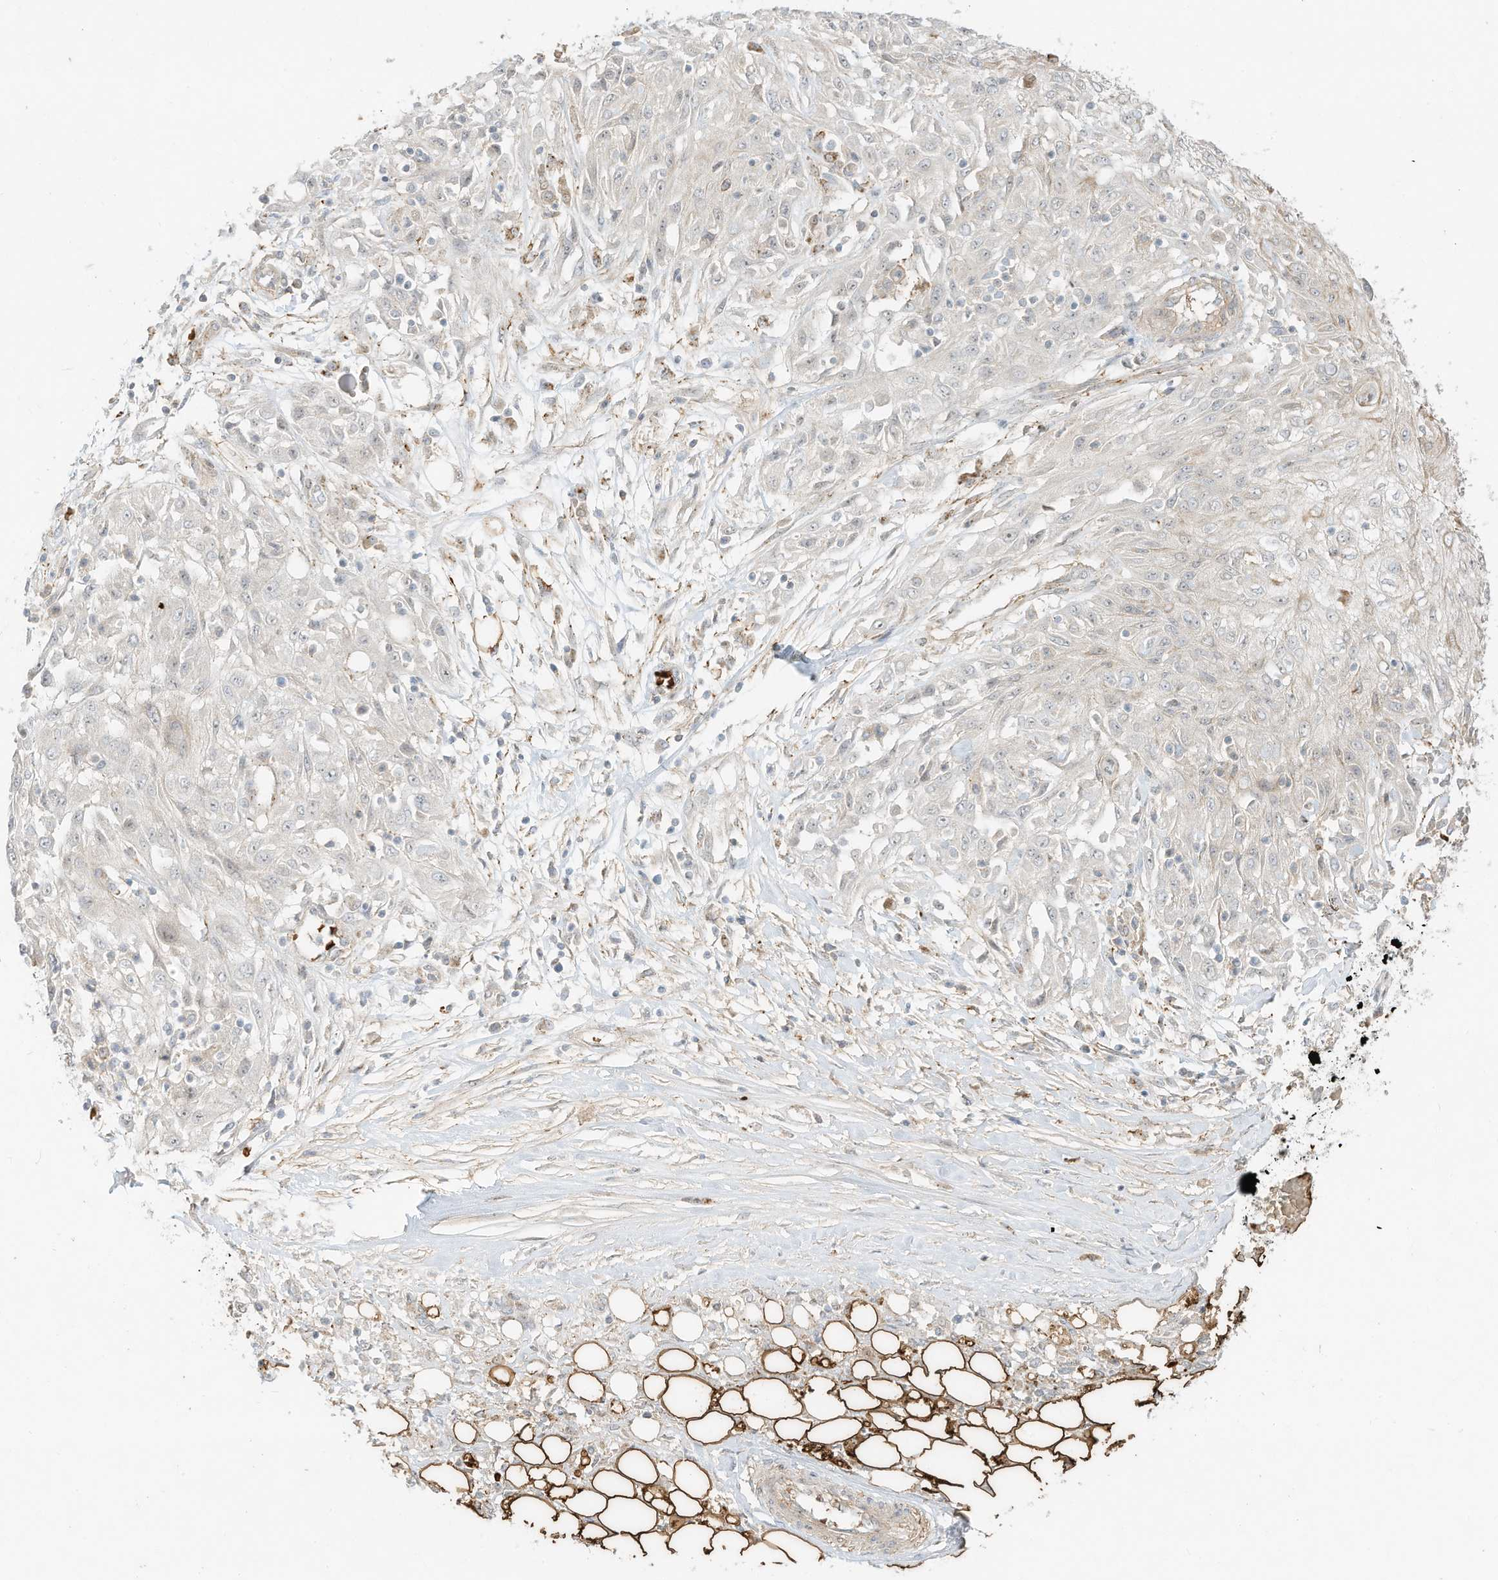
{"staining": {"intensity": "negative", "quantity": "none", "location": "none"}, "tissue": "skin cancer", "cell_type": "Tumor cells", "image_type": "cancer", "snomed": [{"axis": "morphology", "description": "Squamous cell carcinoma, NOS"}, {"axis": "morphology", "description": "Squamous cell carcinoma, metastatic, NOS"}, {"axis": "topography", "description": "Skin"}, {"axis": "topography", "description": "Lymph node"}], "caption": "This is an immunohistochemistry histopathology image of human skin cancer. There is no expression in tumor cells.", "gene": "OFD1", "patient": {"sex": "male", "age": 75}}